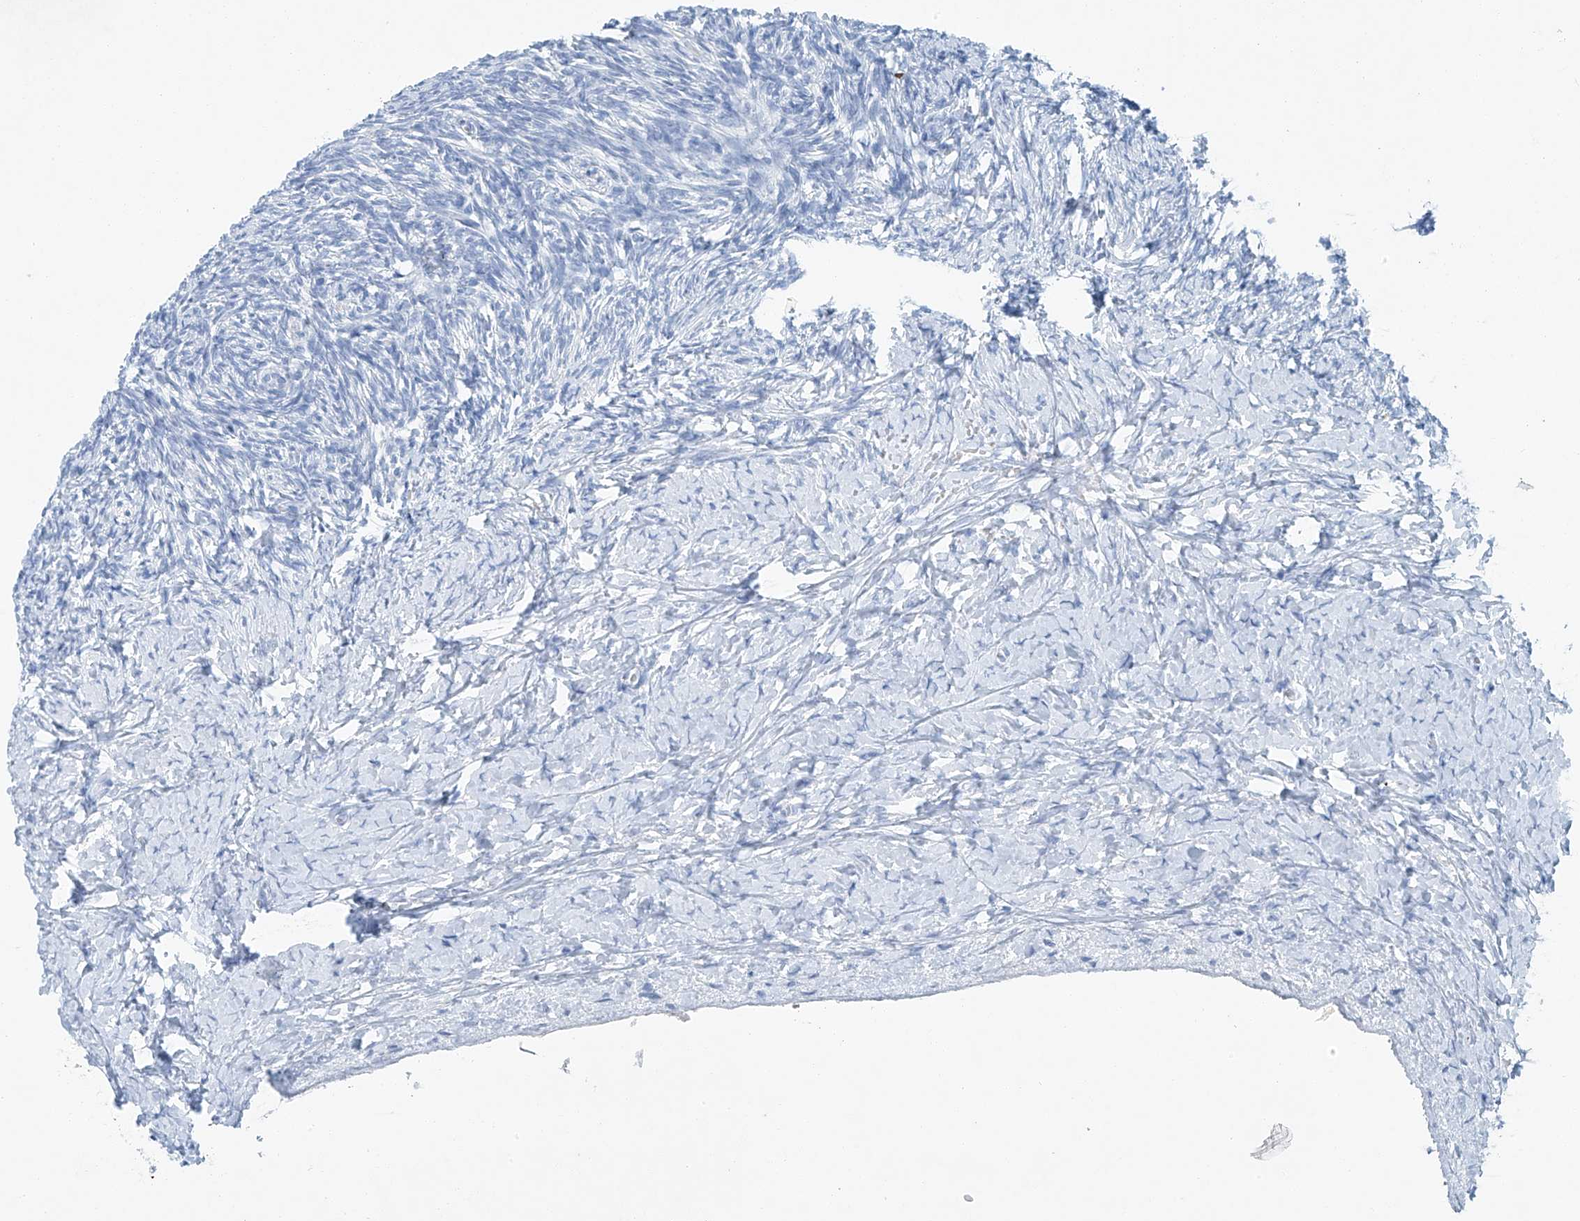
{"staining": {"intensity": "negative", "quantity": "none", "location": "none"}, "tissue": "ovary", "cell_type": "Ovarian stroma cells", "image_type": "normal", "snomed": [{"axis": "morphology", "description": "Normal tissue, NOS"}, {"axis": "morphology", "description": "Developmental malformation"}, {"axis": "topography", "description": "Ovary"}], "caption": "Ovary stained for a protein using immunohistochemistry reveals no staining ovarian stroma cells.", "gene": "C1orf87", "patient": {"sex": "female", "age": 39}}